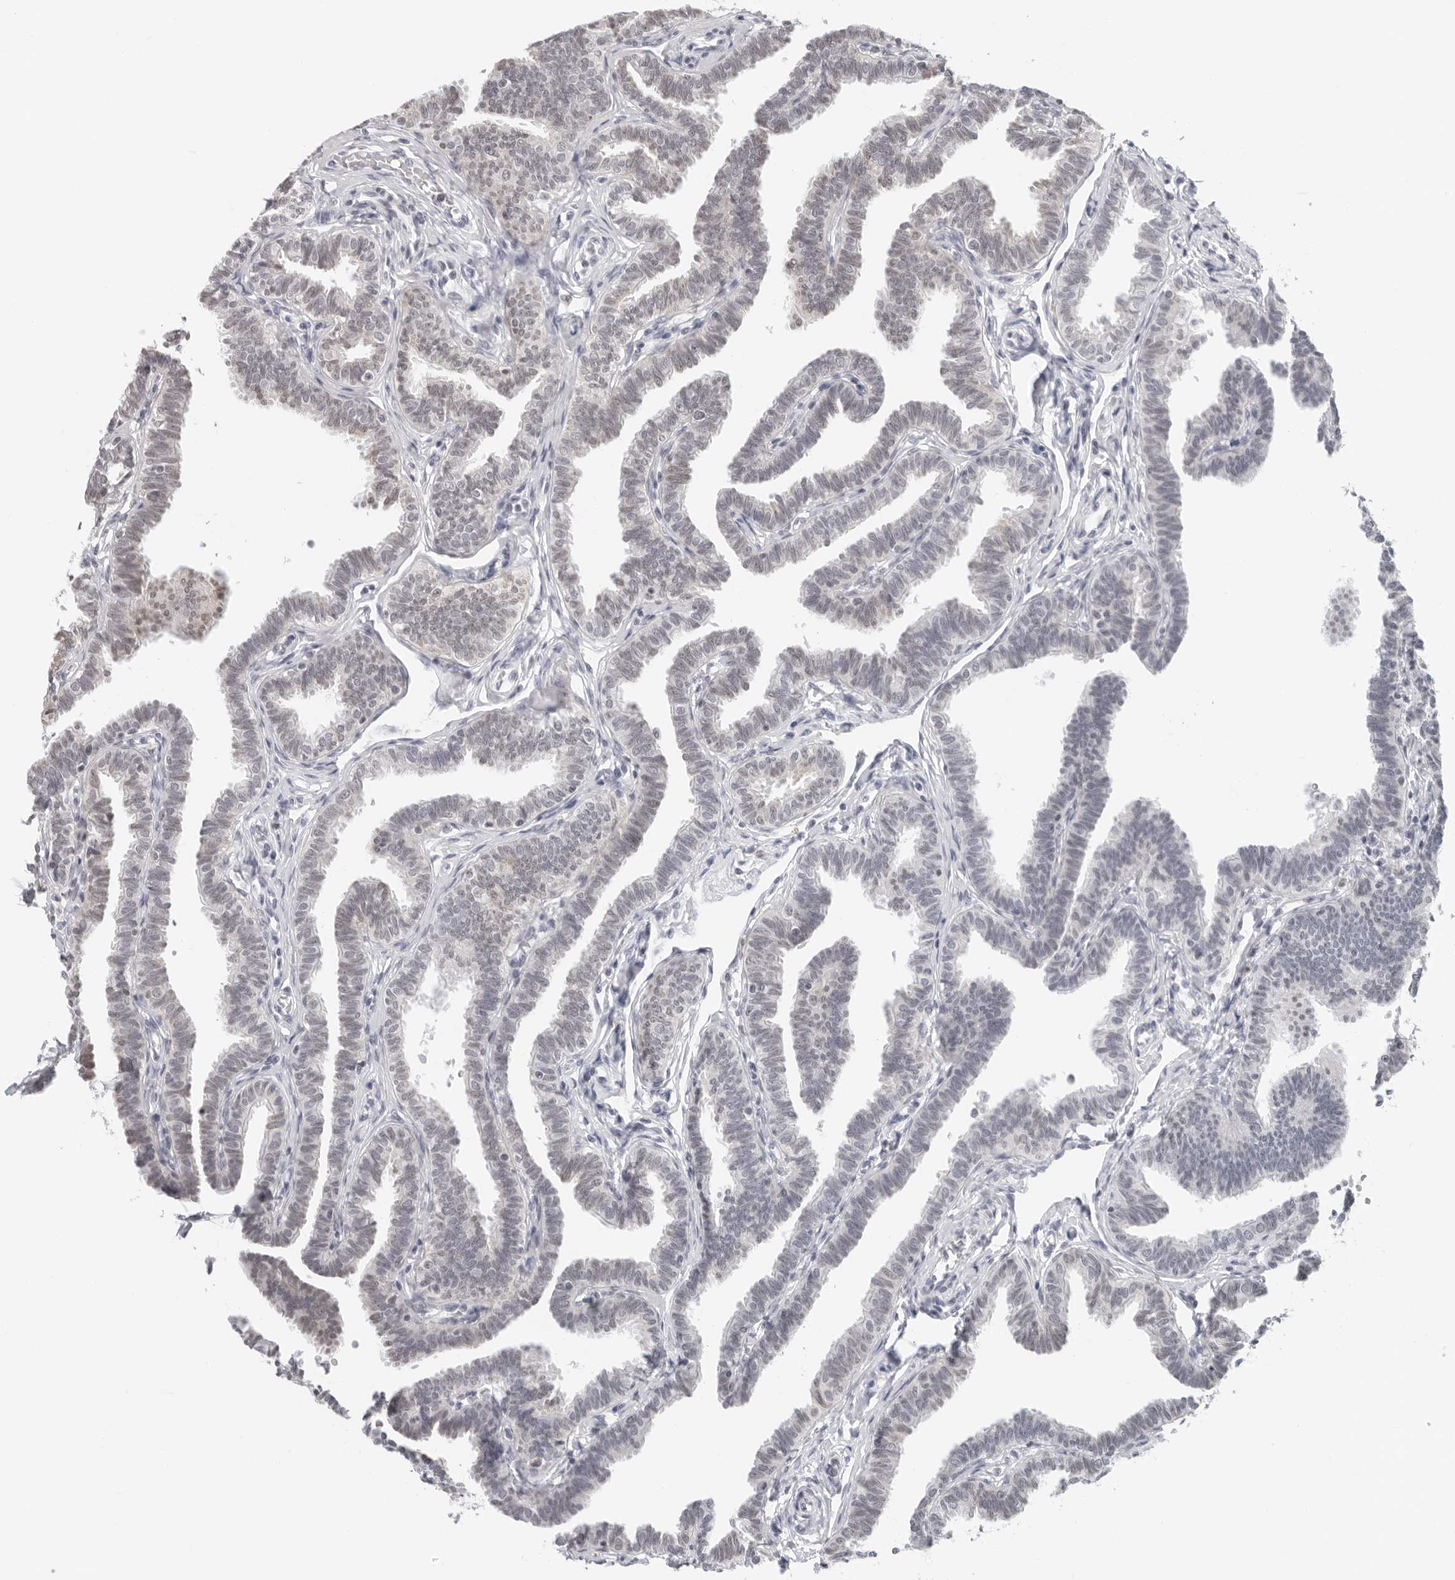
{"staining": {"intensity": "negative", "quantity": "none", "location": "none"}, "tissue": "fallopian tube", "cell_type": "Glandular cells", "image_type": "normal", "snomed": [{"axis": "morphology", "description": "Normal tissue, NOS"}, {"axis": "topography", "description": "Fallopian tube"}, {"axis": "topography", "description": "Ovary"}], "caption": "A high-resolution photomicrograph shows immunohistochemistry staining of normal fallopian tube, which reveals no significant staining in glandular cells. The staining is performed using DAB (3,3'-diaminobenzidine) brown chromogen with nuclei counter-stained in using hematoxylin.", "gene": "FLG2", "patient": {"sex": "female", "age": 23}}